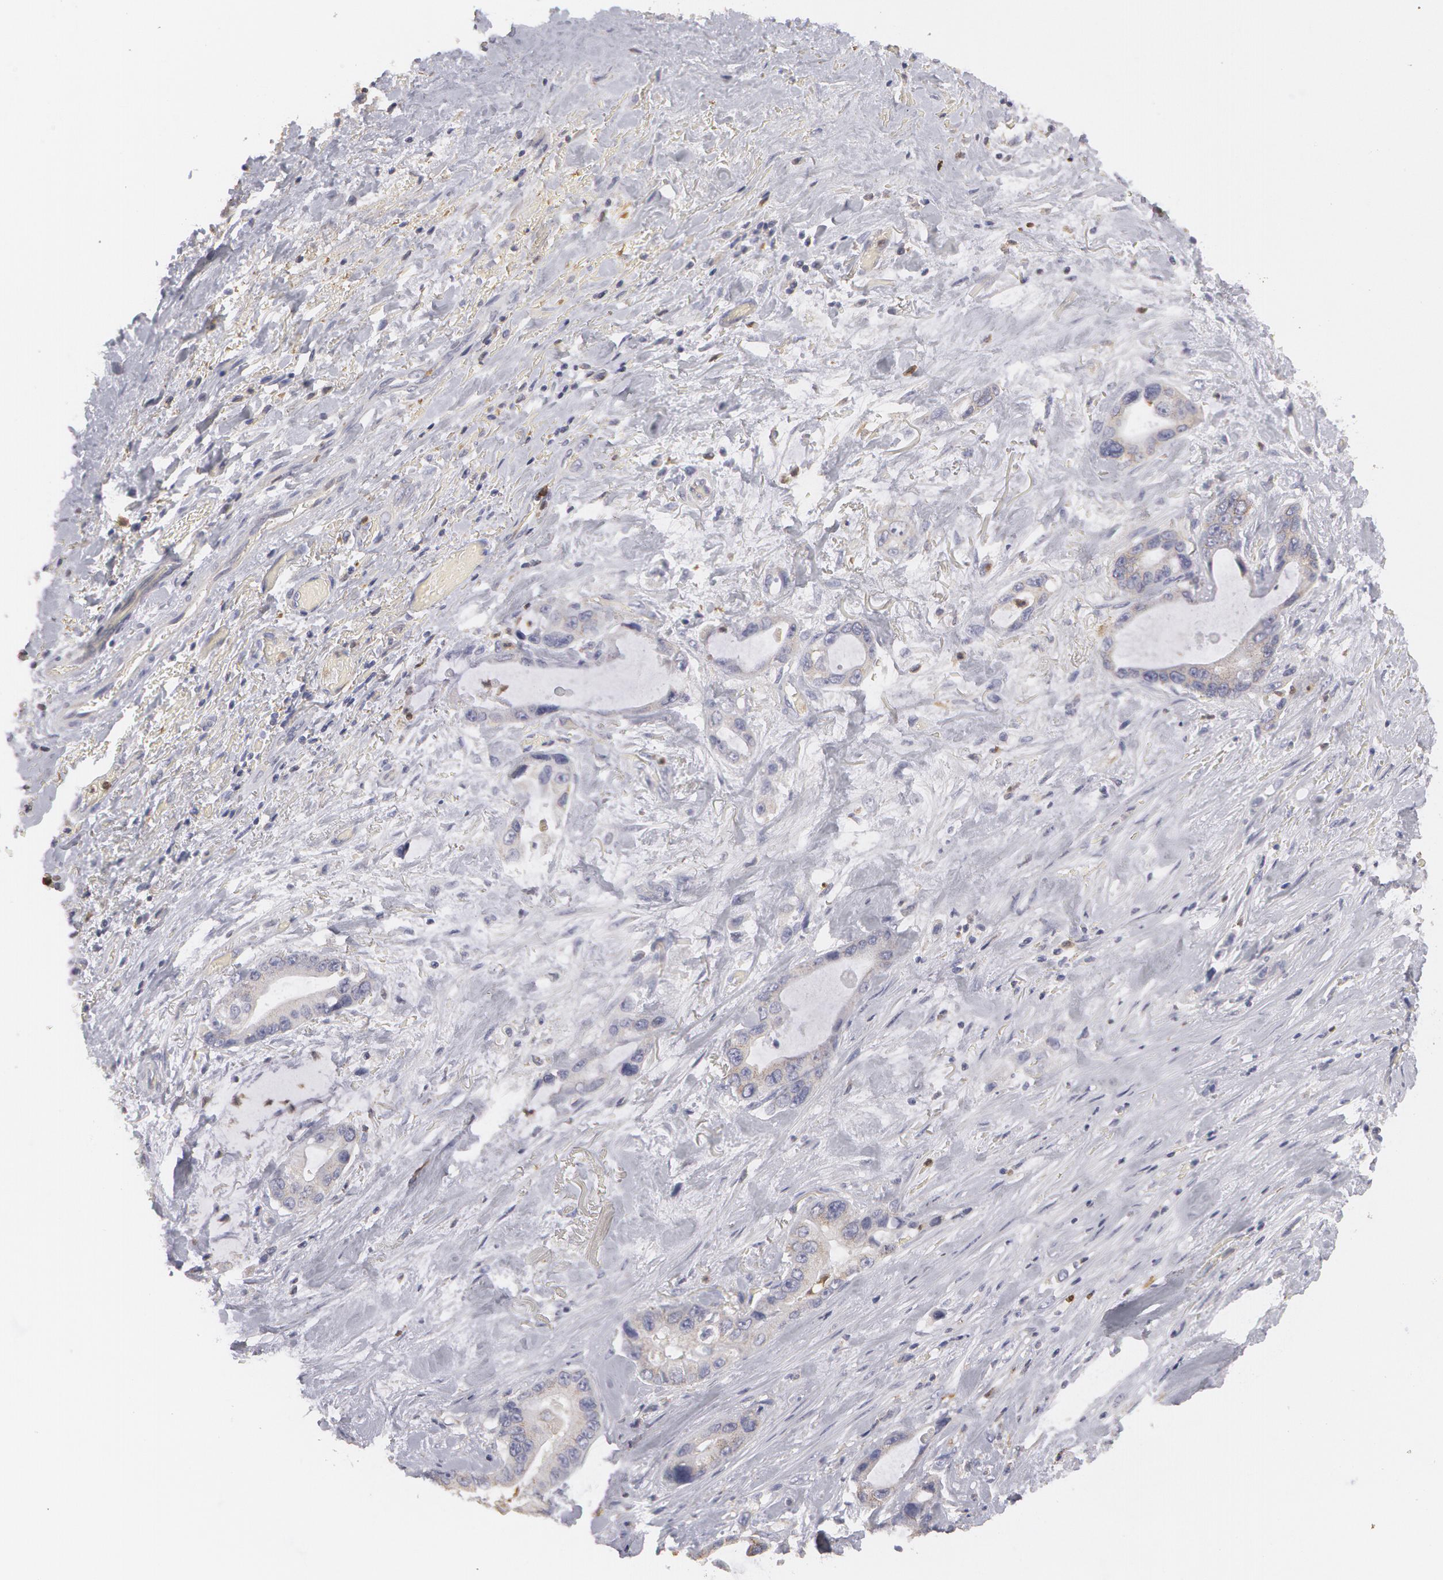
{"staining": {"intensity": "weak", "quantity": ">75%", "location": "cytoplasmic/membranous"}, "tissue": "pancreatic cancer", "cell_type": "Tumor cells", "image_type": "cancer", "snomed": [{"axis": "morphology", "description": "Adenocarcinoma, NOS"}, {"axis": "topography", "description": "Pancreas"}, {"axis": "topography", "description": "Stomach, upper"}], "caption": "Protein staining of adenocarcinoma (pancreatic) tissue shows weak cytoplasmic/membranous positivity in approximately >75% of tumor cells.", "gene": "CAT", "patient": {"sex": "male", "age": 77}}